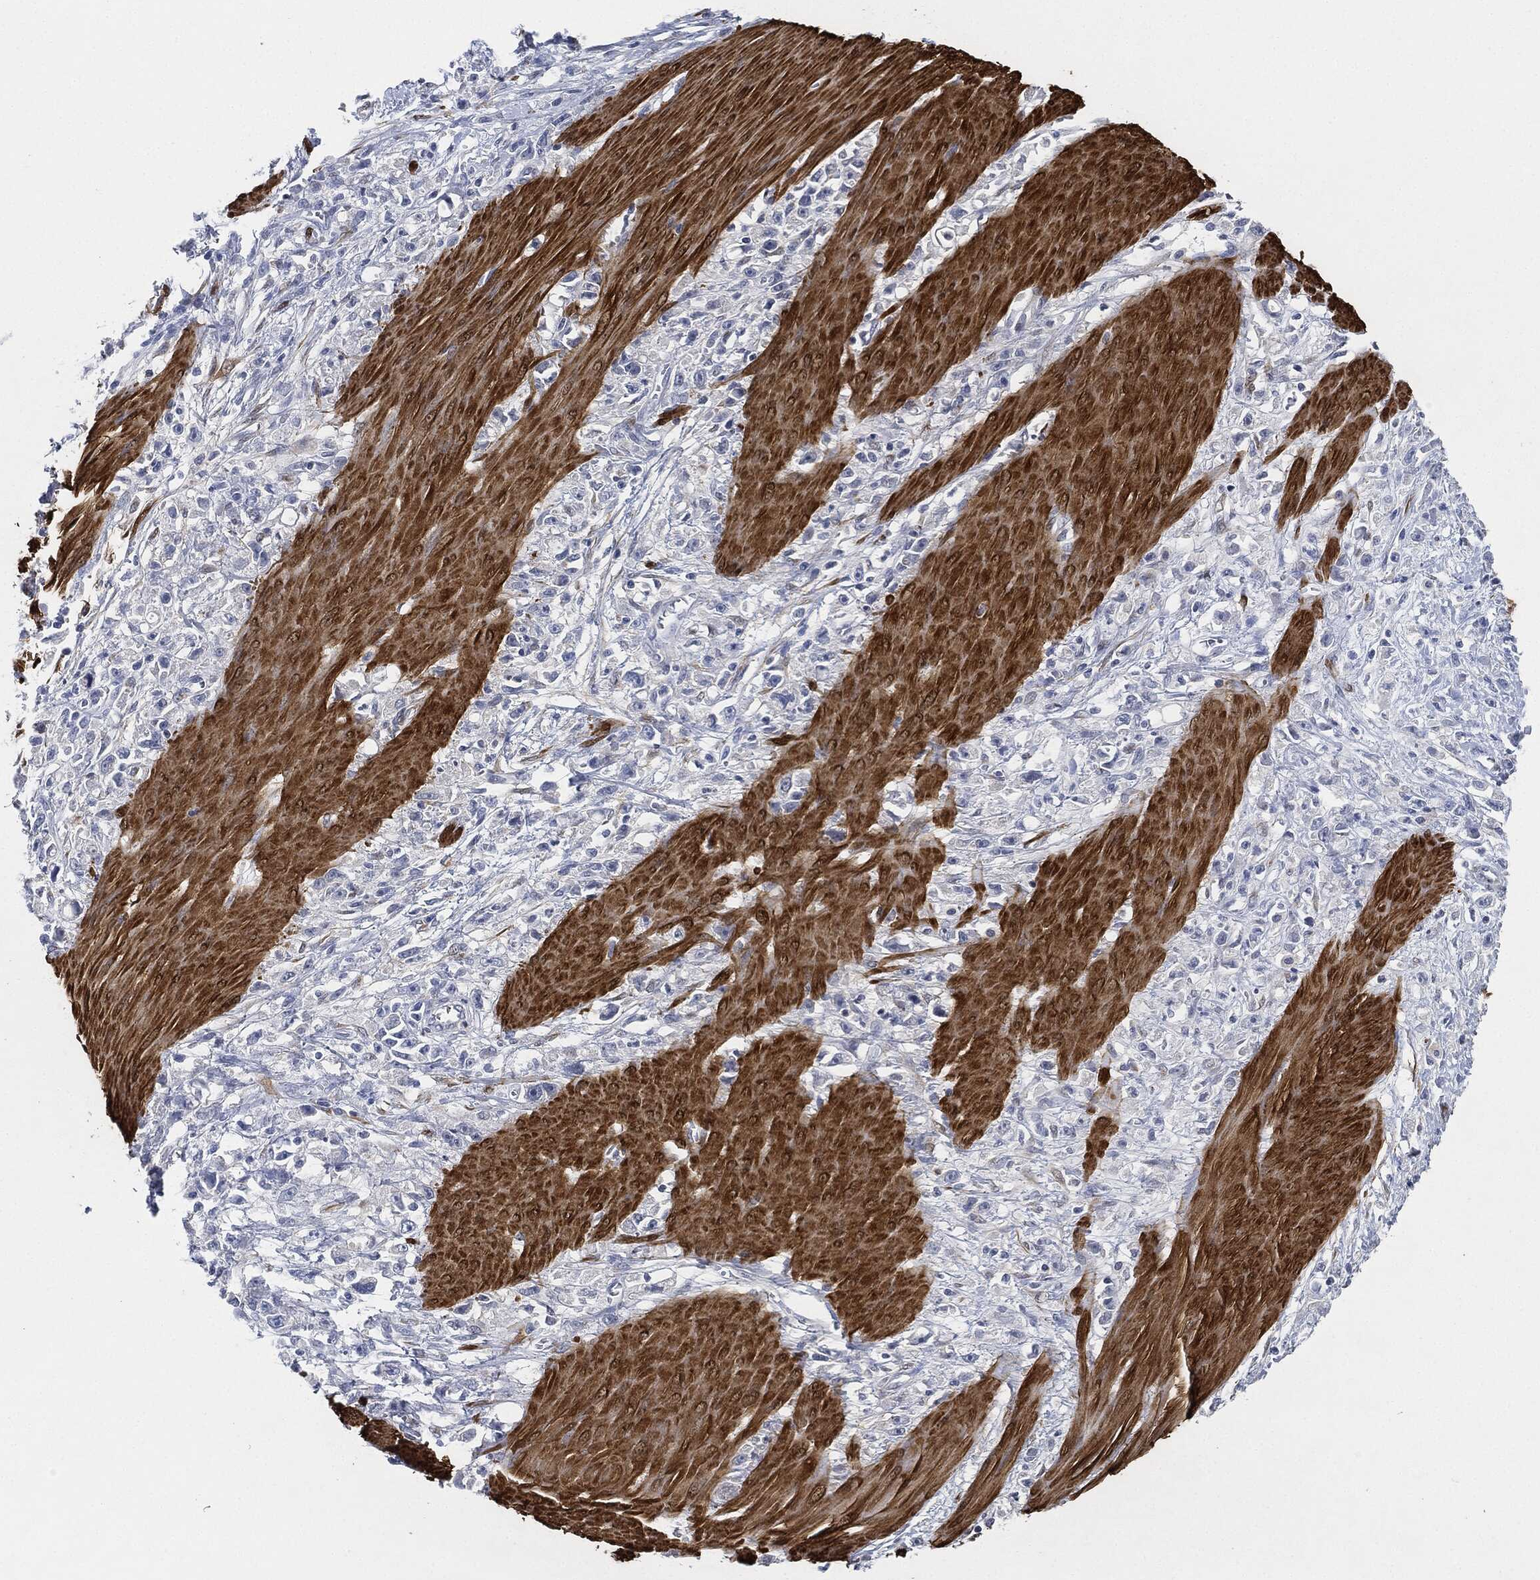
{"staining": {"intensity": "negative", "quantity": "none", "location": "none"}, "tissue": "stomach cancer", "cell_type": "Tumor cells", "image_type": "cancer", "snomed": [{"axis": "morphology", "description": "Adenocarcinoma, NOS"}, {"axis": "topography", "description": "Stomach"}], "caption": "DAB immunohistochemical staining of stomach cancer (adenocarcinoma) exhibits no significant staining in tumor cells.", "gene": "TAGLN", "patient": {"sex": "female", "age": 59}}